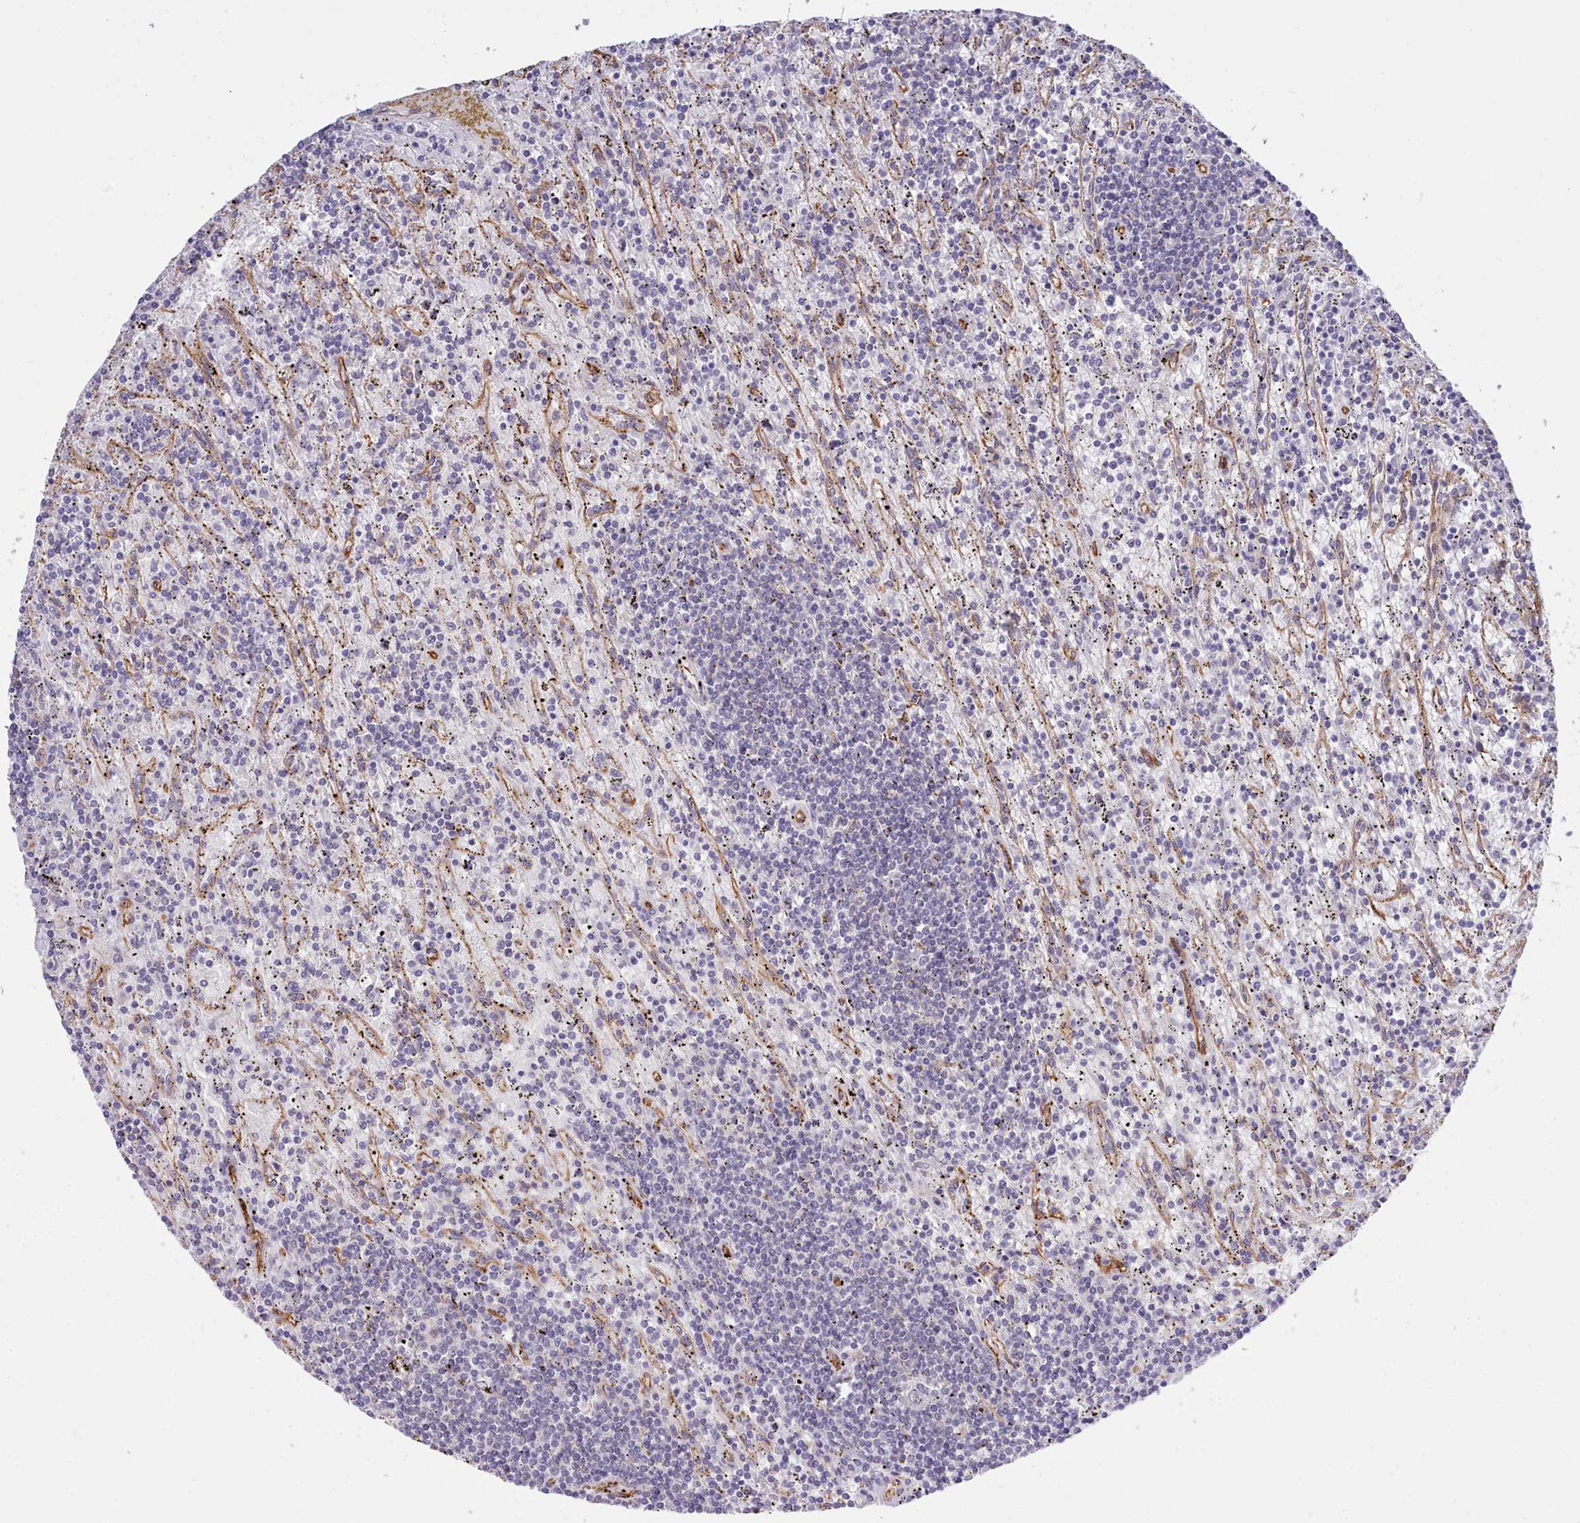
{"staining": {"intensity": "negative", "quantity": "none", "location": "none"}, "tissue": "lymphoma", "cell_type": "Tumor cells", "image_type": "cancer", "snomed": [{"axis": "morphology", "description": "Malignant lymphoma, non-Hodgkin's type, Low grade"}, {"axis": "topography", "description": "Spleen"}], "caption": "Protein analysis of malignant lymphoma, non-Hodgkin's type (low-grade) demonstrates no significant expression in tumor cells.", "gene": "ZC3H13", "patient": {"sex": "male", "age": 76}}